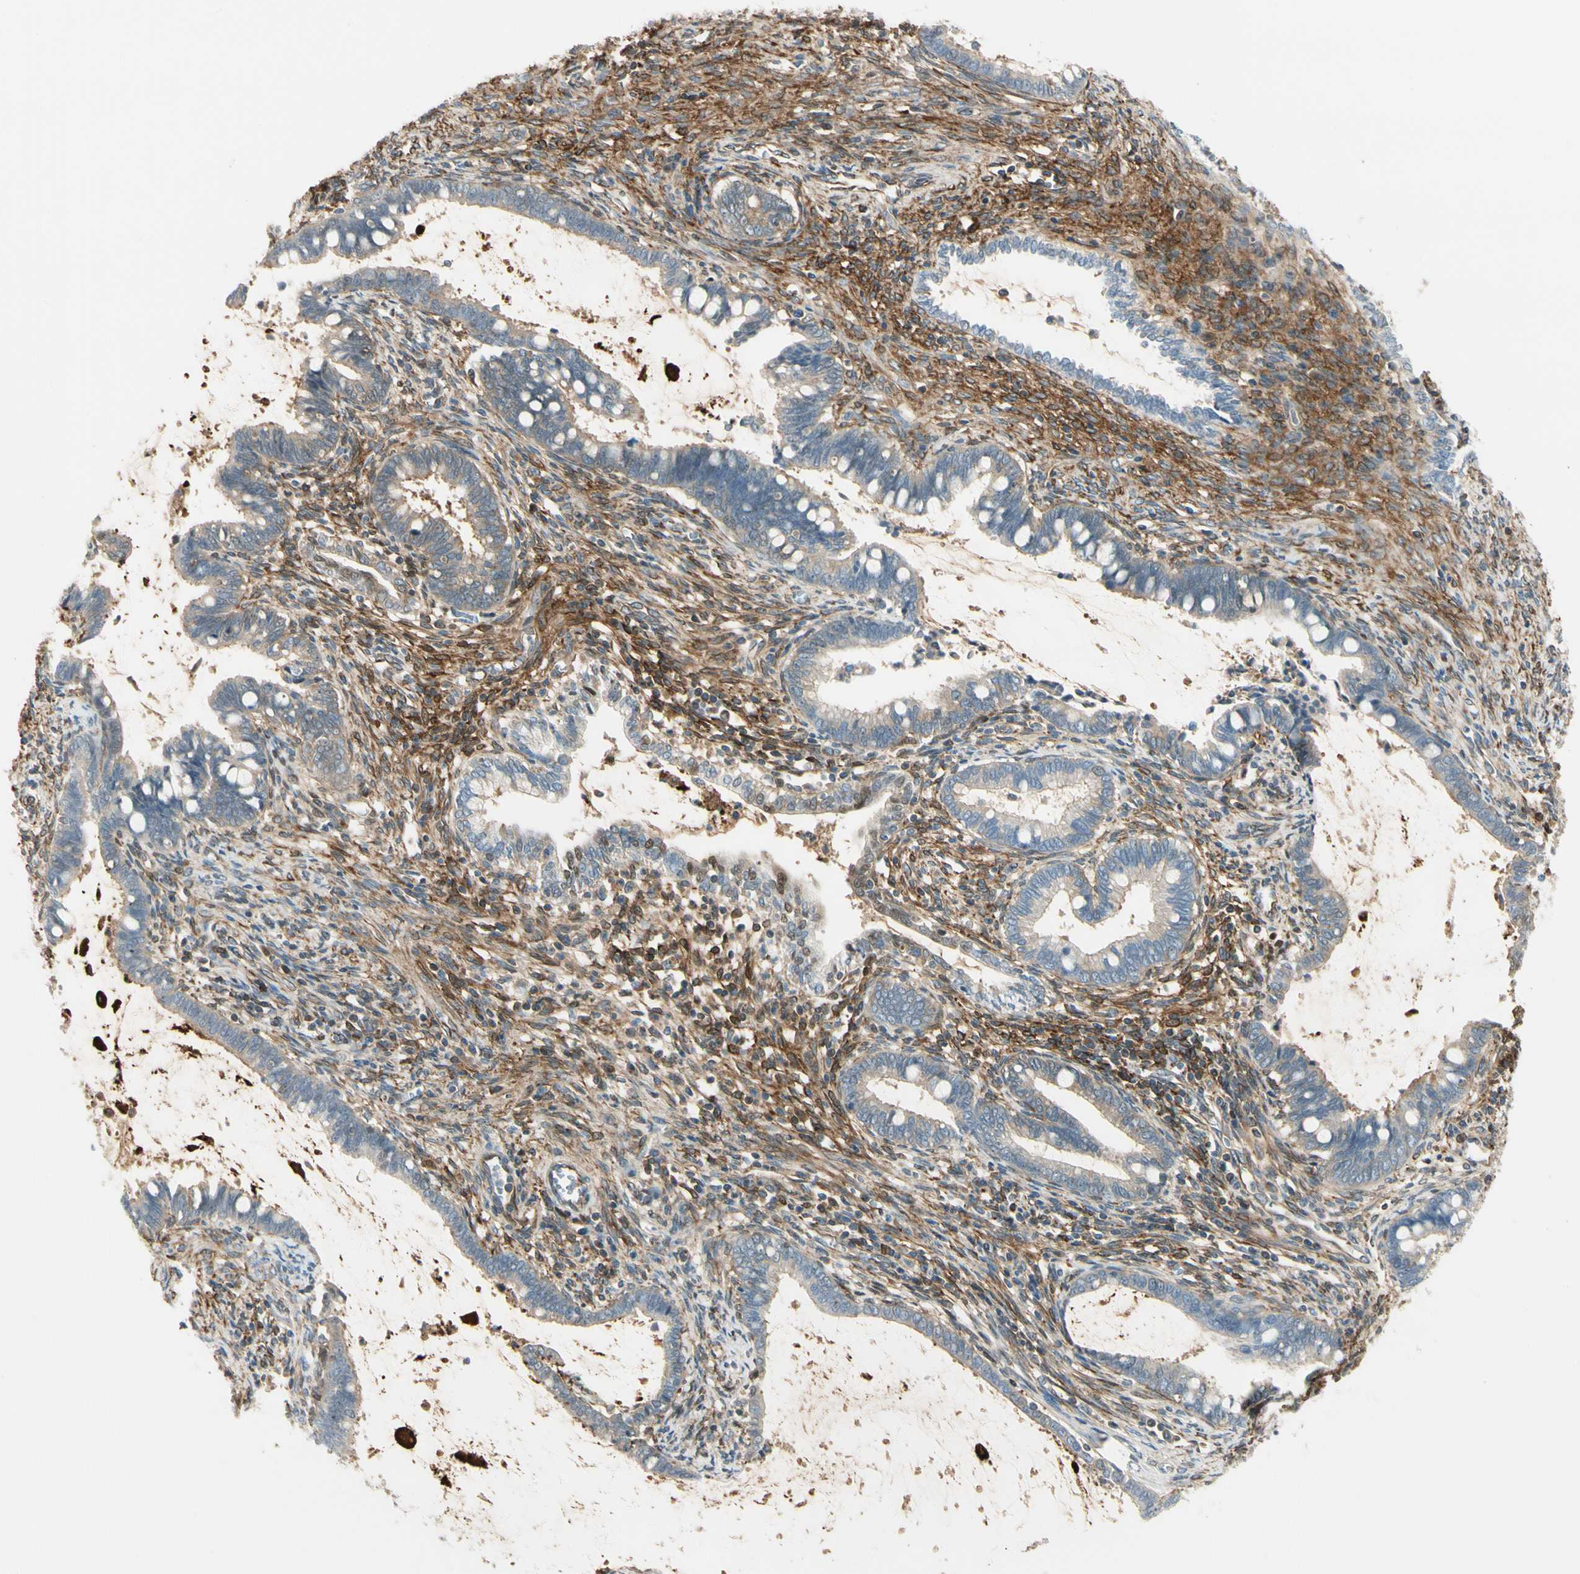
{"staining": {"intensity": "moderate", "quantity": ">75%", "location": "cytoplasmic/membranous"}, "tissue": "cervical cancer", "cell_type": "Tumor cells", "image_type": "cancer", "snomed": [{"axis": "morphology", "description": "Adenocarcinoma, NOS"}, {"axis": "topography", "description": "Cervix"}], "caption": "Immunohistochemistry (IHC) staining of adenocarcinoma (cervical), which displays medium levels of moderate cytoplasmic/membranous staining in about >75% of tumor cells indicating moderate cytoplasmic/membranous protein expression. The staining was performed using DAB (3,3'-diaminobenzidine) (brown) for protein detection and nuclei were counterstained in hematoxylin (blue).", "gene": "FTH1", "patient": {"sex": "female", "age": 44}}